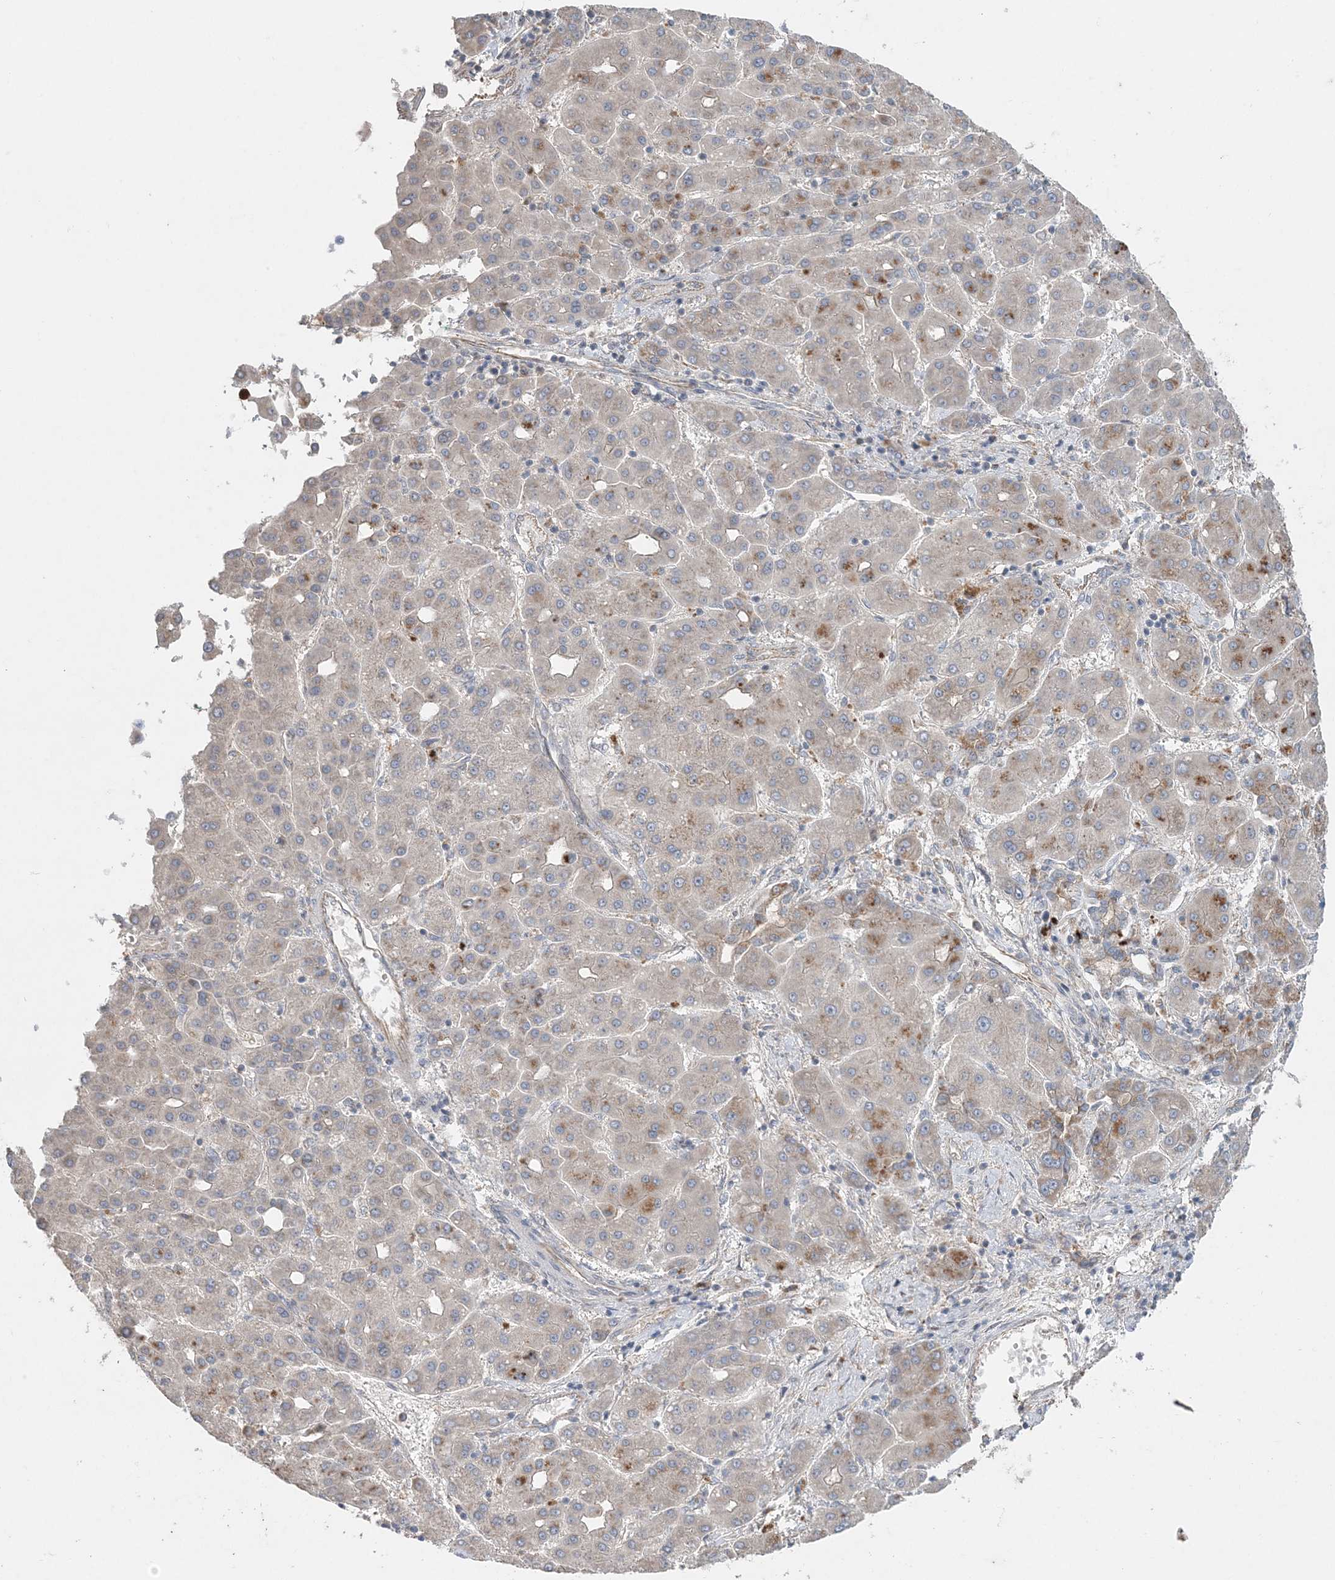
{"staining": {"intensity": "moderate", "quantity": "<25%", "location": "cytoplasmic/membranous"}, "tissue": "liver cancer", "cell_type": "Tumor cells", "image_type": "cancer", "snomed": [{"axis": "morphology", "description": "Carcinoma, Hepatocellular, NOS"}, {"axis": "topography", "description": "Liver"}], "caption": "About <25% of tumor cells in hepatocellular carcinoma (liver) reveal moderate cytoplasmic/membranous protein expression as visualized by brown immunohistochemical staining.", "gene": "LRPPRC", "patient": {"sex": "male", "age": 65}}